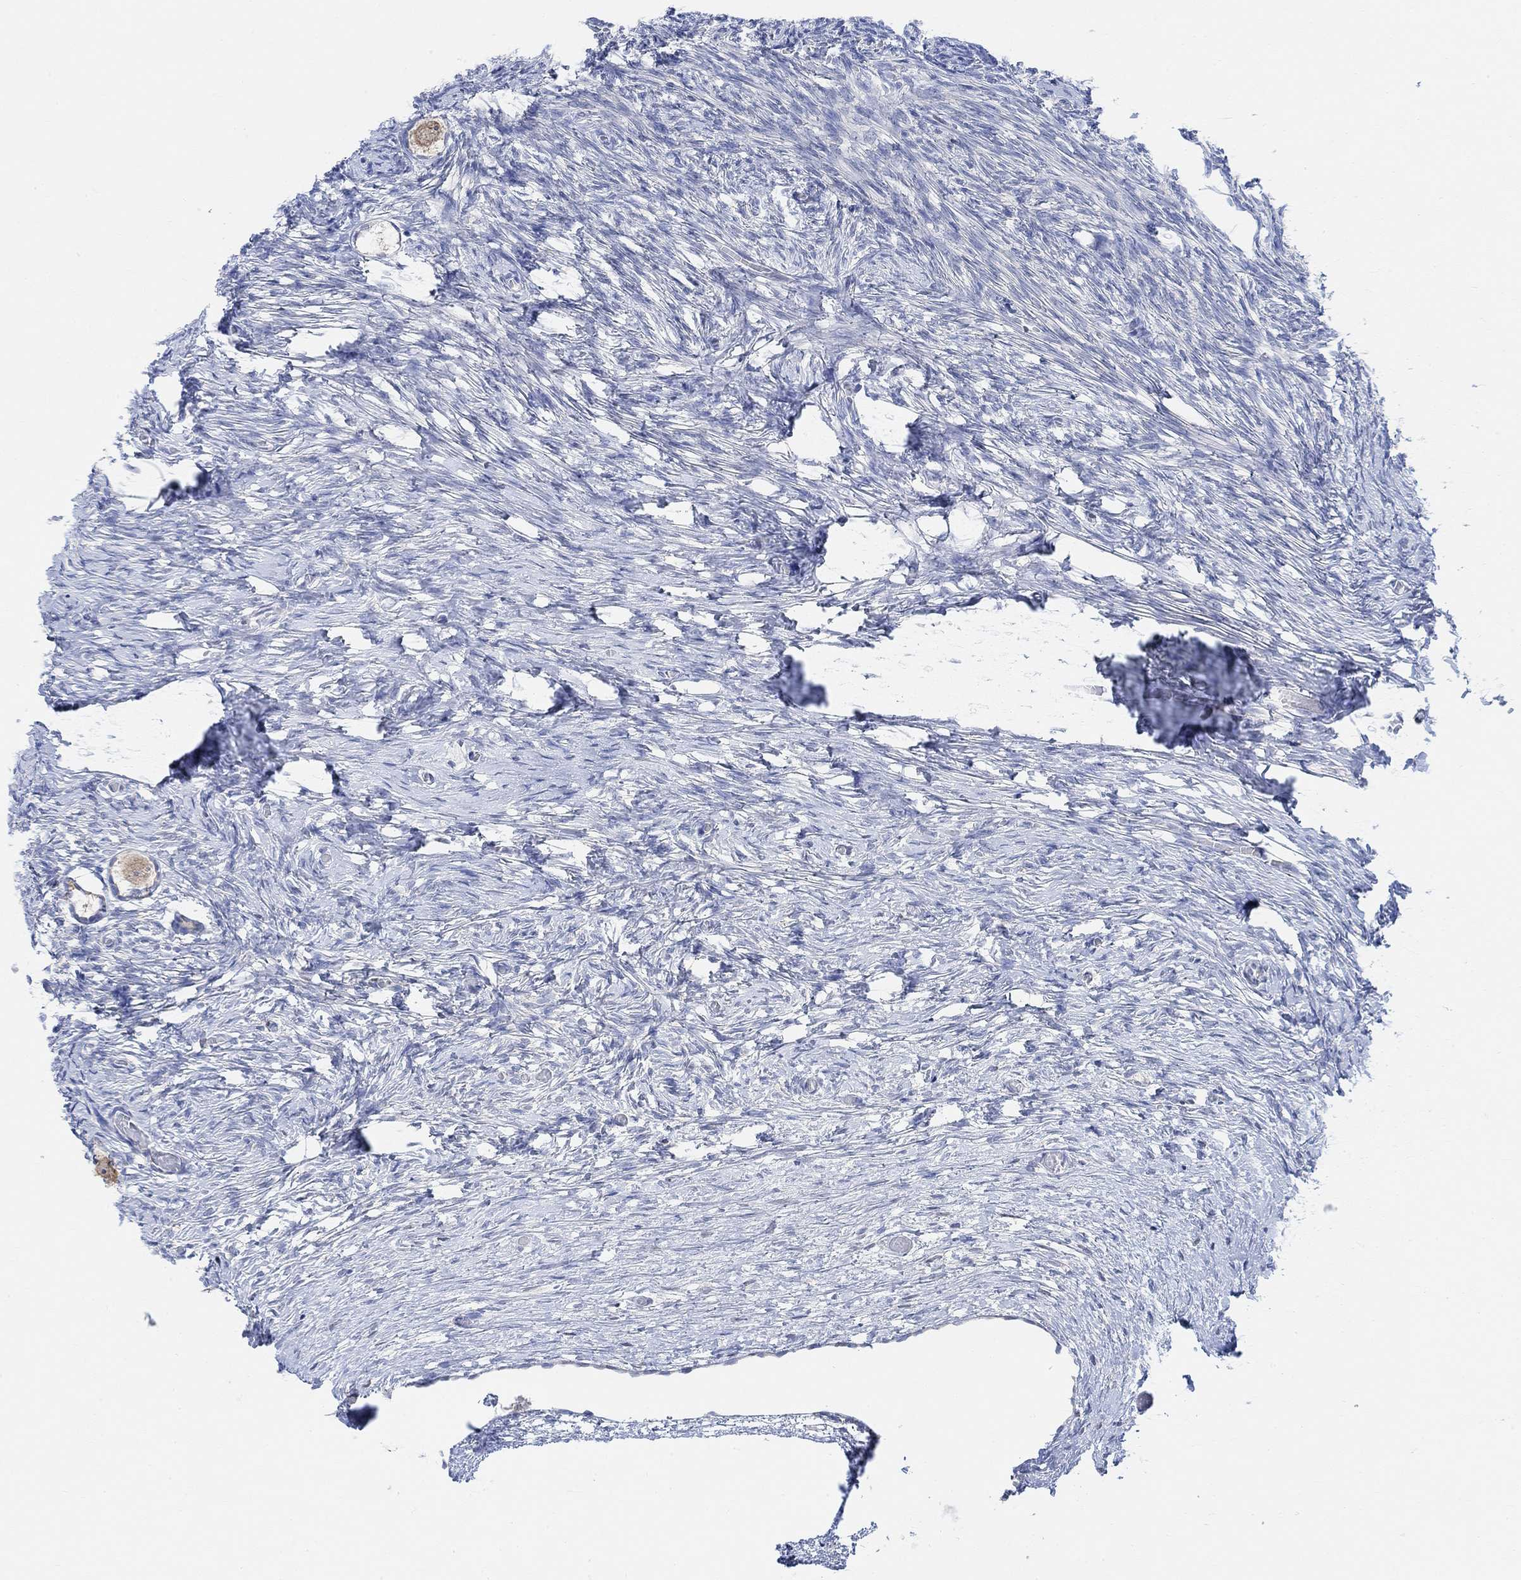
{"staining": {"intensity": "moderate", "quantity": "25%-75%", "location": "cytoplasmic/membranous"}, "tissue": "ovary", "cell_type": "Follicle cells", "image_type": "normal", "snomed": [{"axis": "morphology", "description": "Normal tissue, NOS"}, {"axis": "topography", "description": "Ovary"}], "caption": "Normal ovary shows moderate cytoplasmic/membranous expression in about 25%-75% of follicle cells.", "gene": "RIMS1", "patient": {"sex": "female", "age": 27}}